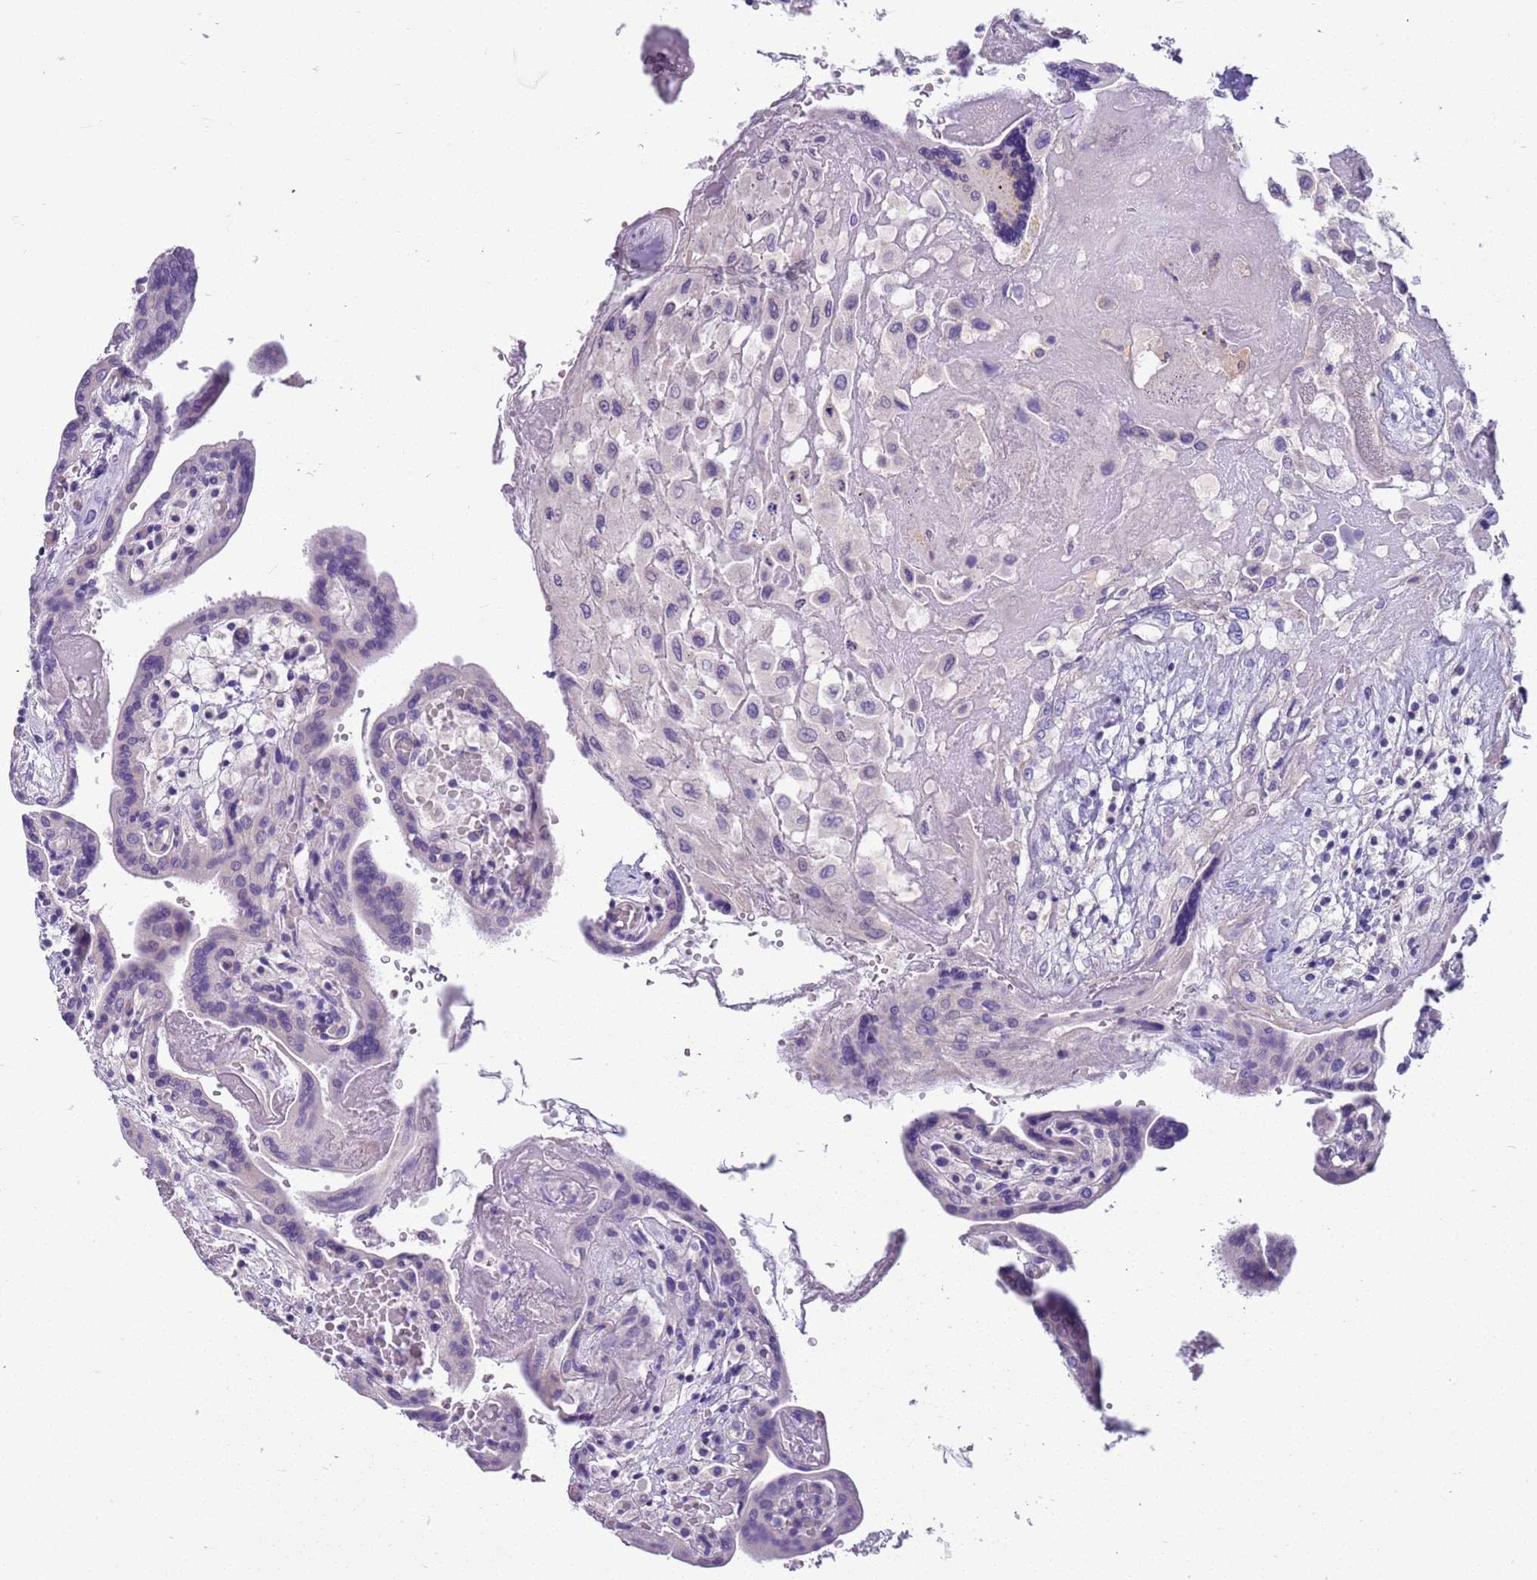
{"staining": {"intensity": "negative", "quantity": "none", "location": "none"}, "tissue": "placenta", "cell_type": "Decidual cells", "image_type": "normal", "snomed": [{"axis": "morphology", "description": "Normal tissue, NOS"}, {"axis": "topography", "description": "Placenta"}], "caption": "The IHC photomicrograph has no significant staining in decidual cells of placenta.", "gene": "BRMS1L", "patient": {"sex": "female", "age": 37}}